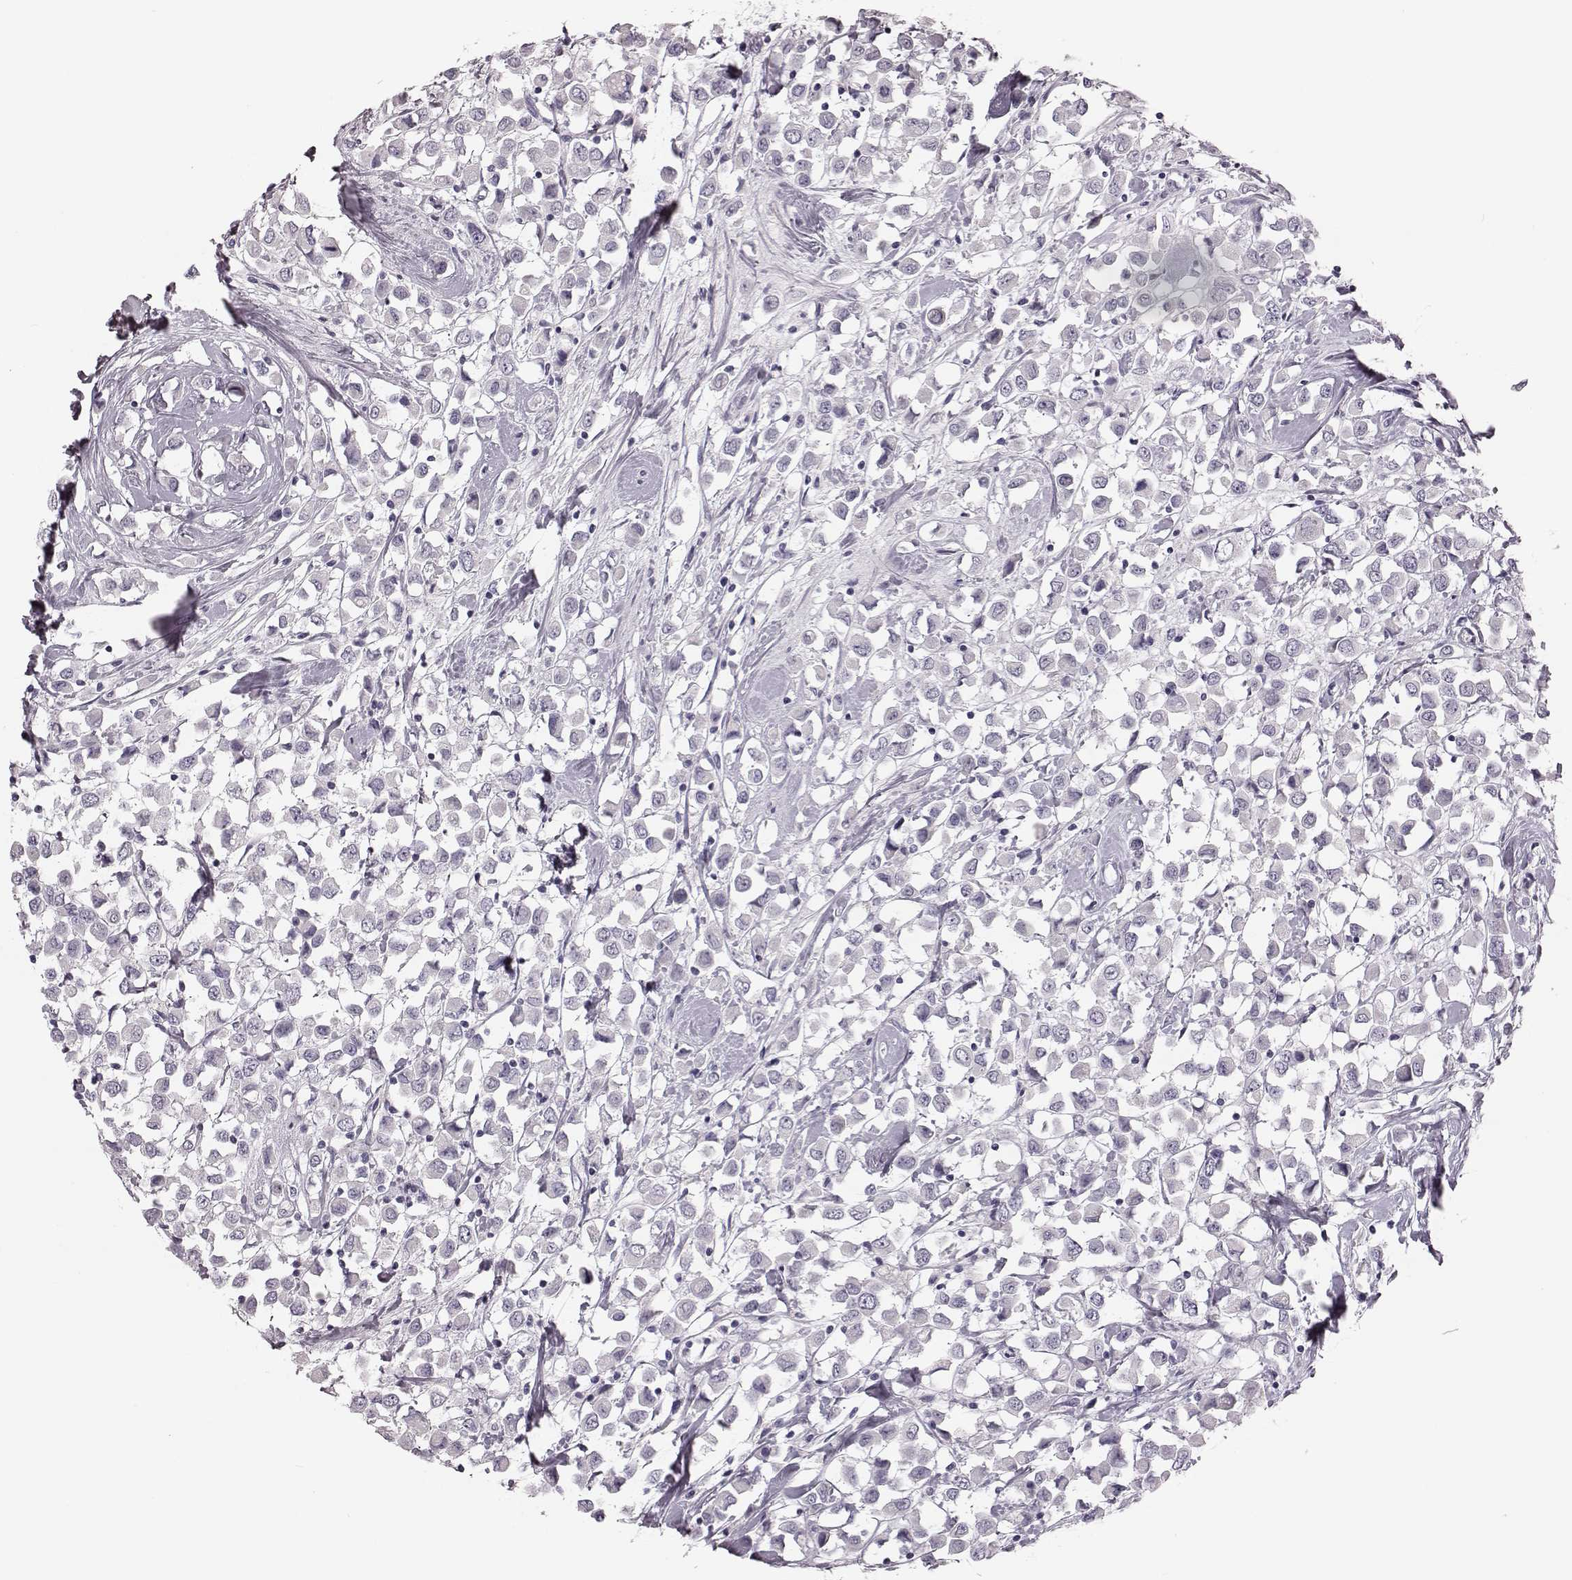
{"staining": {"intensity": "negative", "quantity": "none", "location": "none"}, "tissue": "breast cancer", "cell_type": "Tumor cells", "image_type": "cancer", "snomed": [{"axis": "morphology", "description": "Duct carcinoma"}, {"axis": "topography", "description": "Breast"}], "caption": "Immunohistochemistry (IHC) image of human breast cancer stained for a protein (brown), which demonstrates no positivity in tumor cells.", "gene": "ZNF433", "patient": {"sex": "female", "age": 61}}